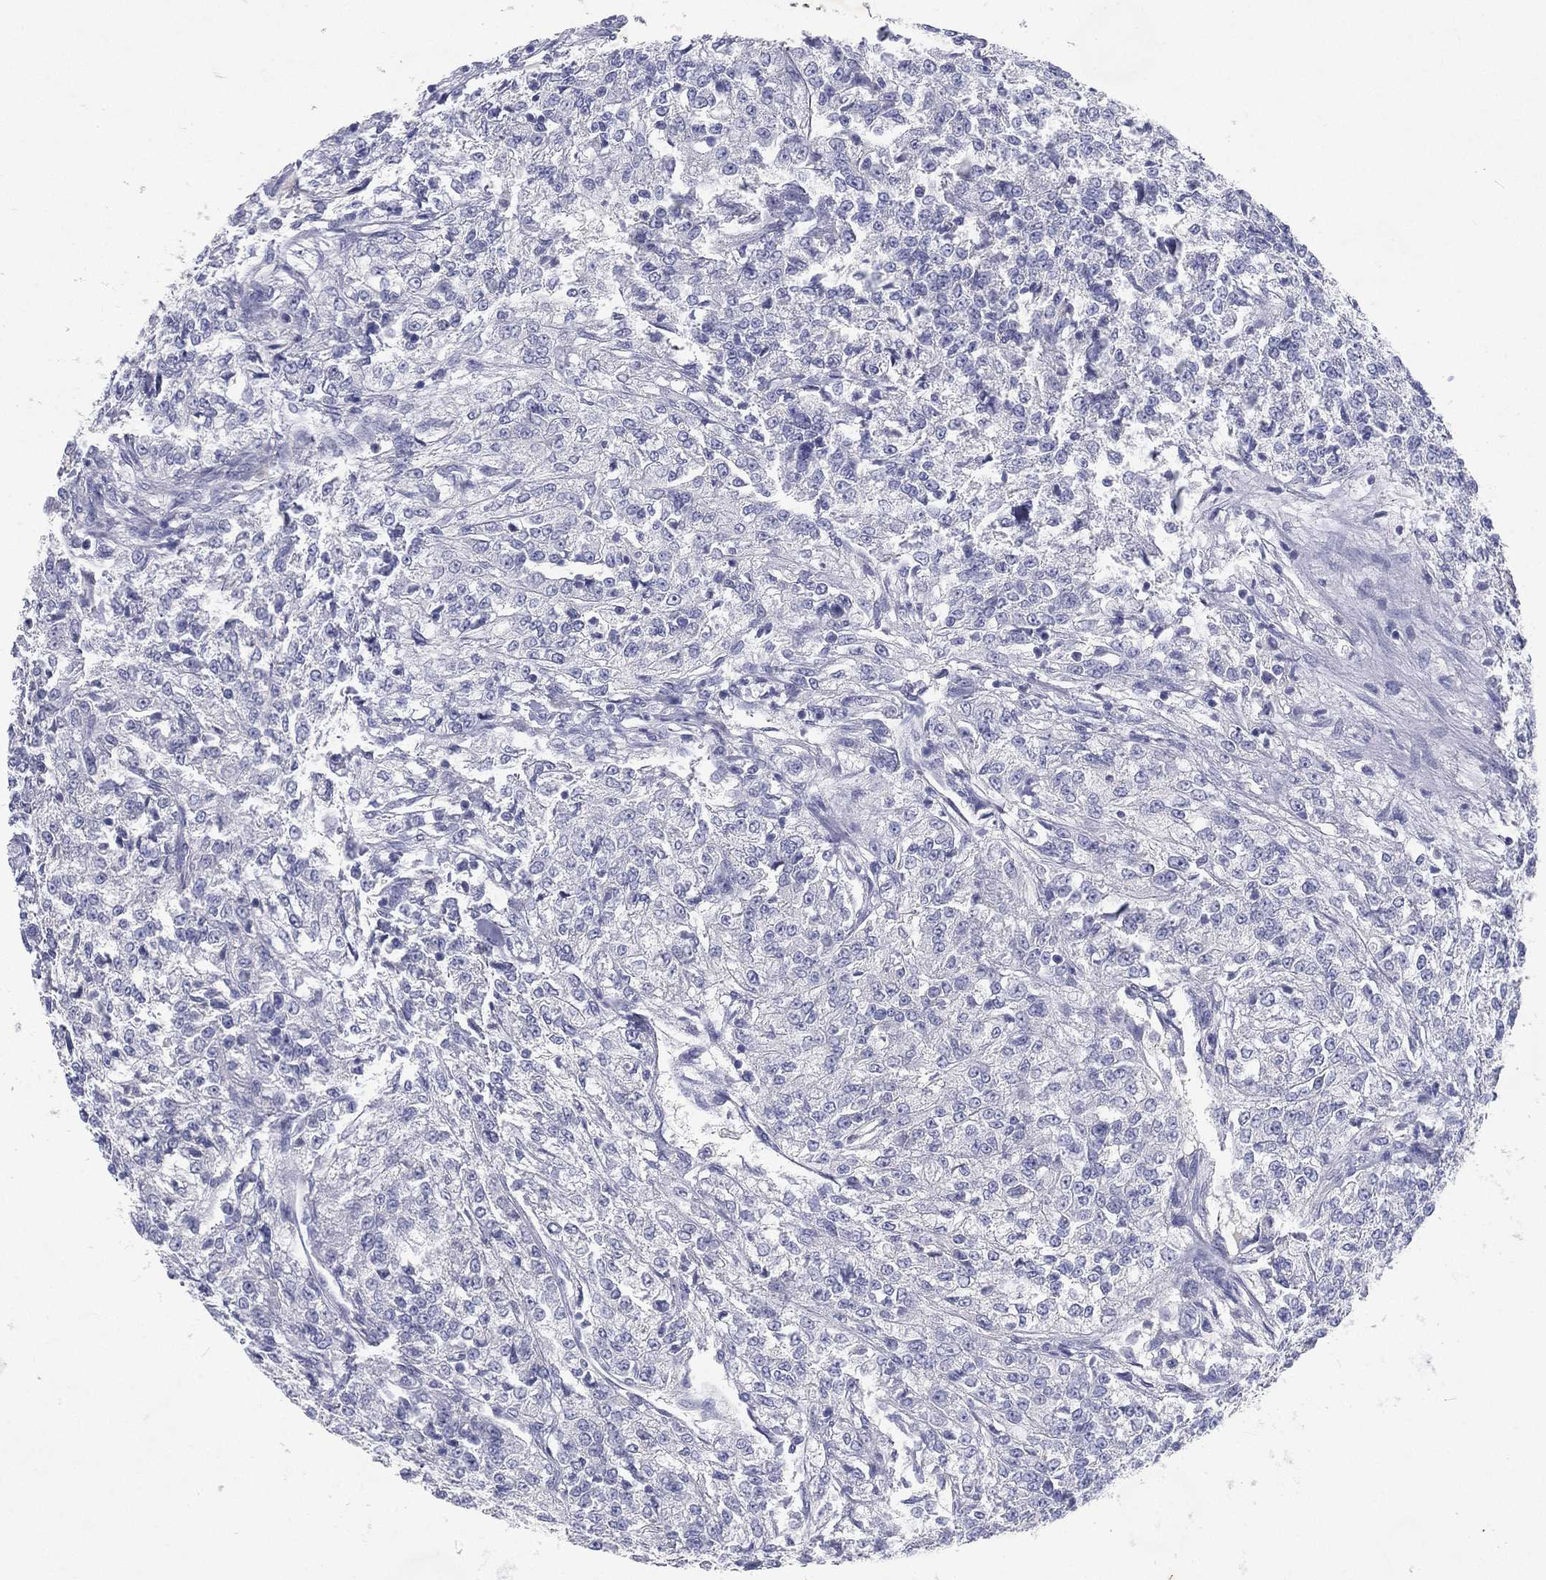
{"staining": {"intensity": "negative", "quantity": "none", "location": "none"}, "tissue": "renal cancer", "cell_type": "Tumor cells", "image_type": "cancer", "snomed": [{"axis": "morphology", "description": "Adenocarcinoma, NOS"}, {"axis": "topography", "description": "Kidney"}], "caption": "The IHC photomicrograph has no significant staining in tumor cells of renal adenocarcinoma tissue.", "gene": "RGS13", "patient": {"sex": "female", "age": 63}}